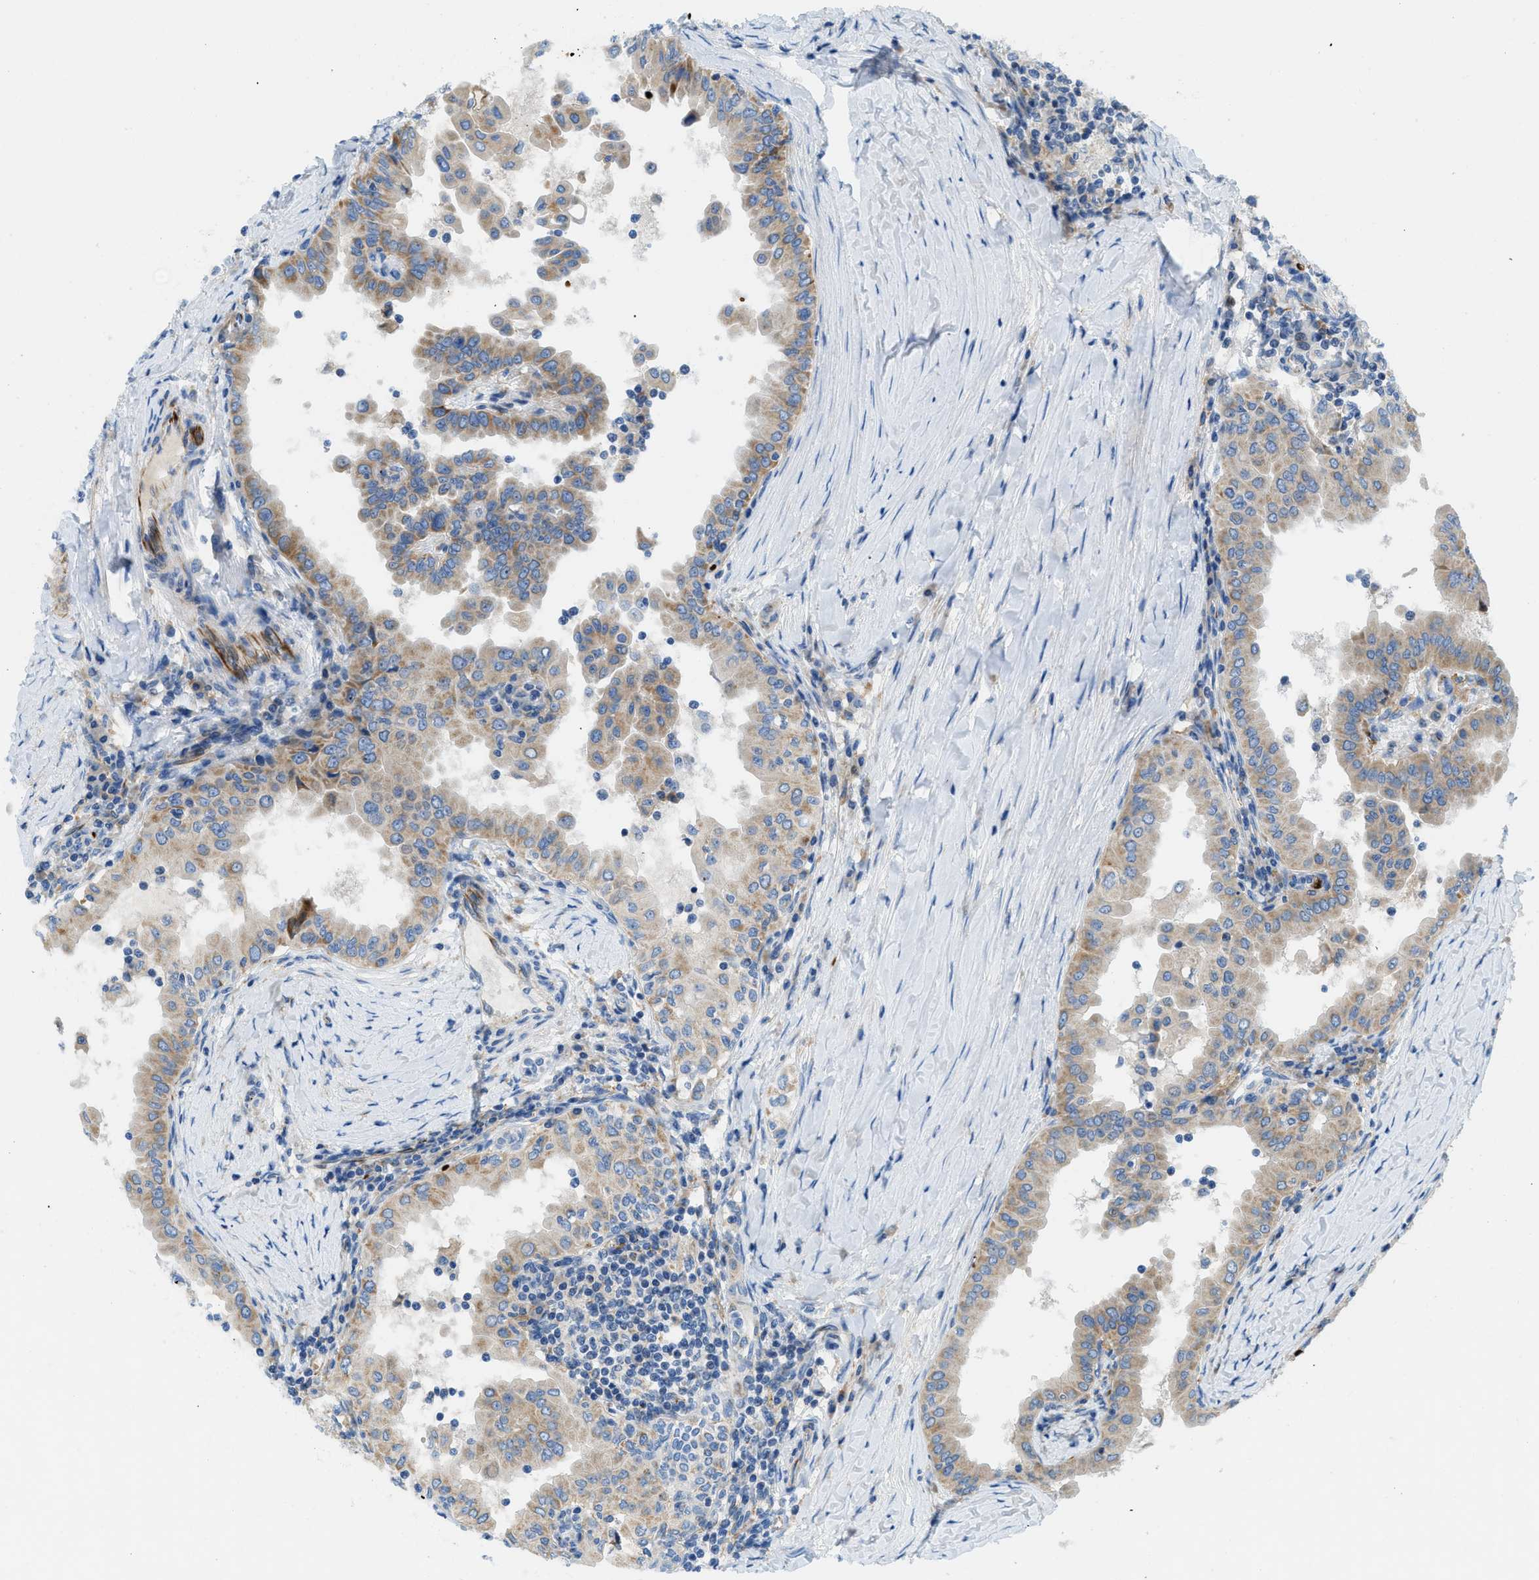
{"staining": {"intensity": "weak", "quantity": ">75%", "location": "cytoplasmic/membranous"}, "tissue": "thyroid cancer", "cell_type": "Tumor cells", "image_type": "cancer", "snomed": [{"axis": "morphology", "description": "Papillary adenocarcinoma, NOS"}, {"axis": "topography", "description": "Thyroid gland"}], "caption": "This image reveals thyroid cancer stained with immunohistochemistry (IHC) to label a protein in brown. The cytoplasmic/membranous of tumor cells show weak positivity for the protein. Nuclei are counter-stained blue.", "gene": "ZNF831", "patient": {"sex": "male", "age": 33}}